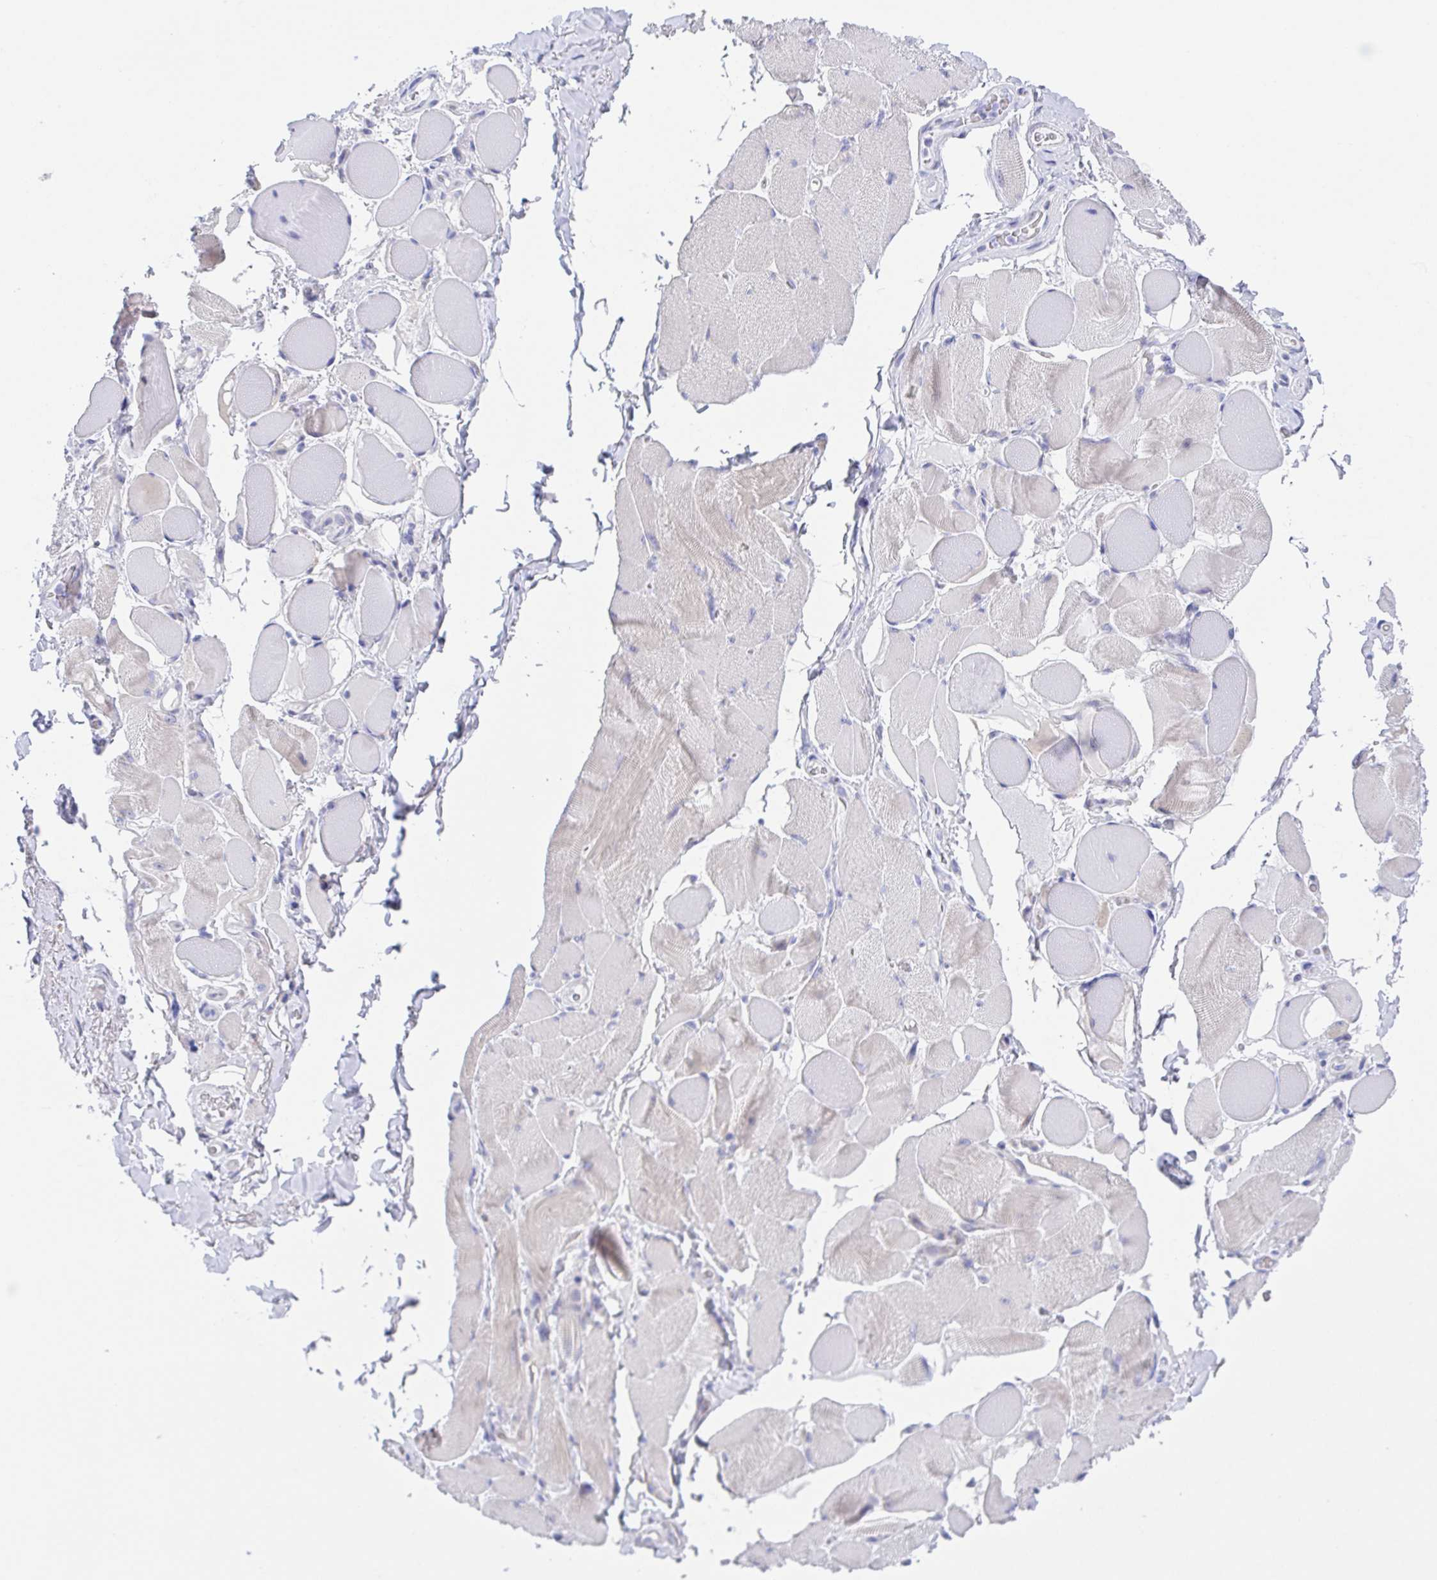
{"staining": {"intensity": "negative", "quantity": "none", "location": "none"}, "tissue": "skeletal muscle", "cell_type": "Myocytes", "image_type": "normal", "snomed": [{"axis": "morphology", "description": "Normal tissue, NOS"}, {"axis": "topography", "description": "Skeletal muscle"}, {"axis": "topography", "description": "Anal"}, {"axis": "topography", "description": "Peripheral nerve tissue"}], "caption": "Immunohistochemistry (IHC) histopathology image of unremarkable skeletal muscle stained for a protein (brown), which demonstrates no staining in myocytes.", "gene": "MUCL3", "patient": {"sex": "male", "age": 53}}